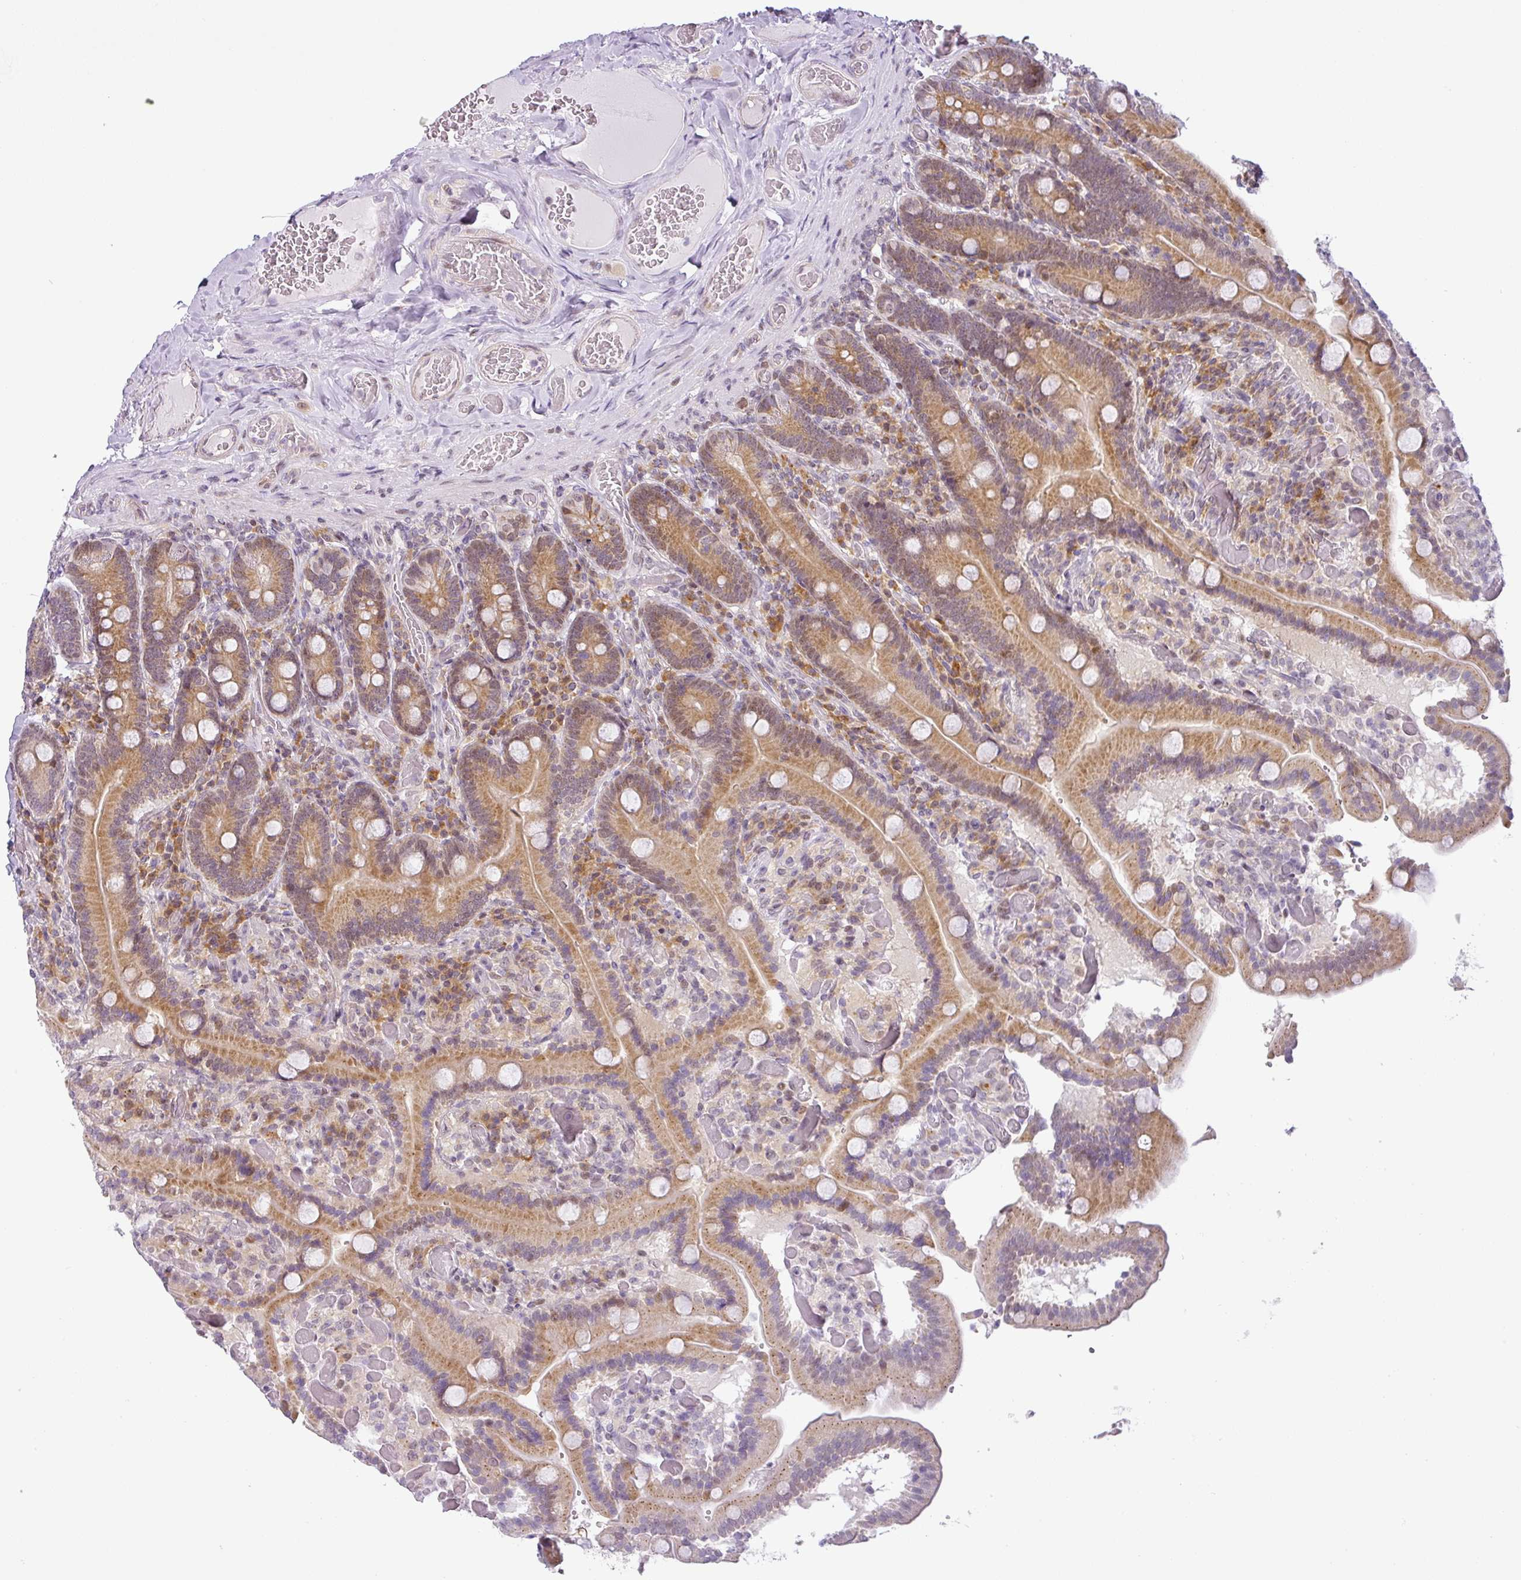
{"staining": {"intensity": "moderate", "quantity": ">75%", "location": "cytoplasmic/membranous"}, "tissue": "duodenum", "cell_type": "Glandular cells", "image_type": "normal", "snomed": [{"axis": "morphology", "description": "Normal tissue, NOS"}, {"axis": "topography", "description": "Duodenum"}], "caption": "Protein staining reveals moderate cytoplasmic/membranous expression in approximately >75% of glandular cells in normal duodenum.", "gene": "NDUFB2", "patient": {"sex": "female", "age": 62}}